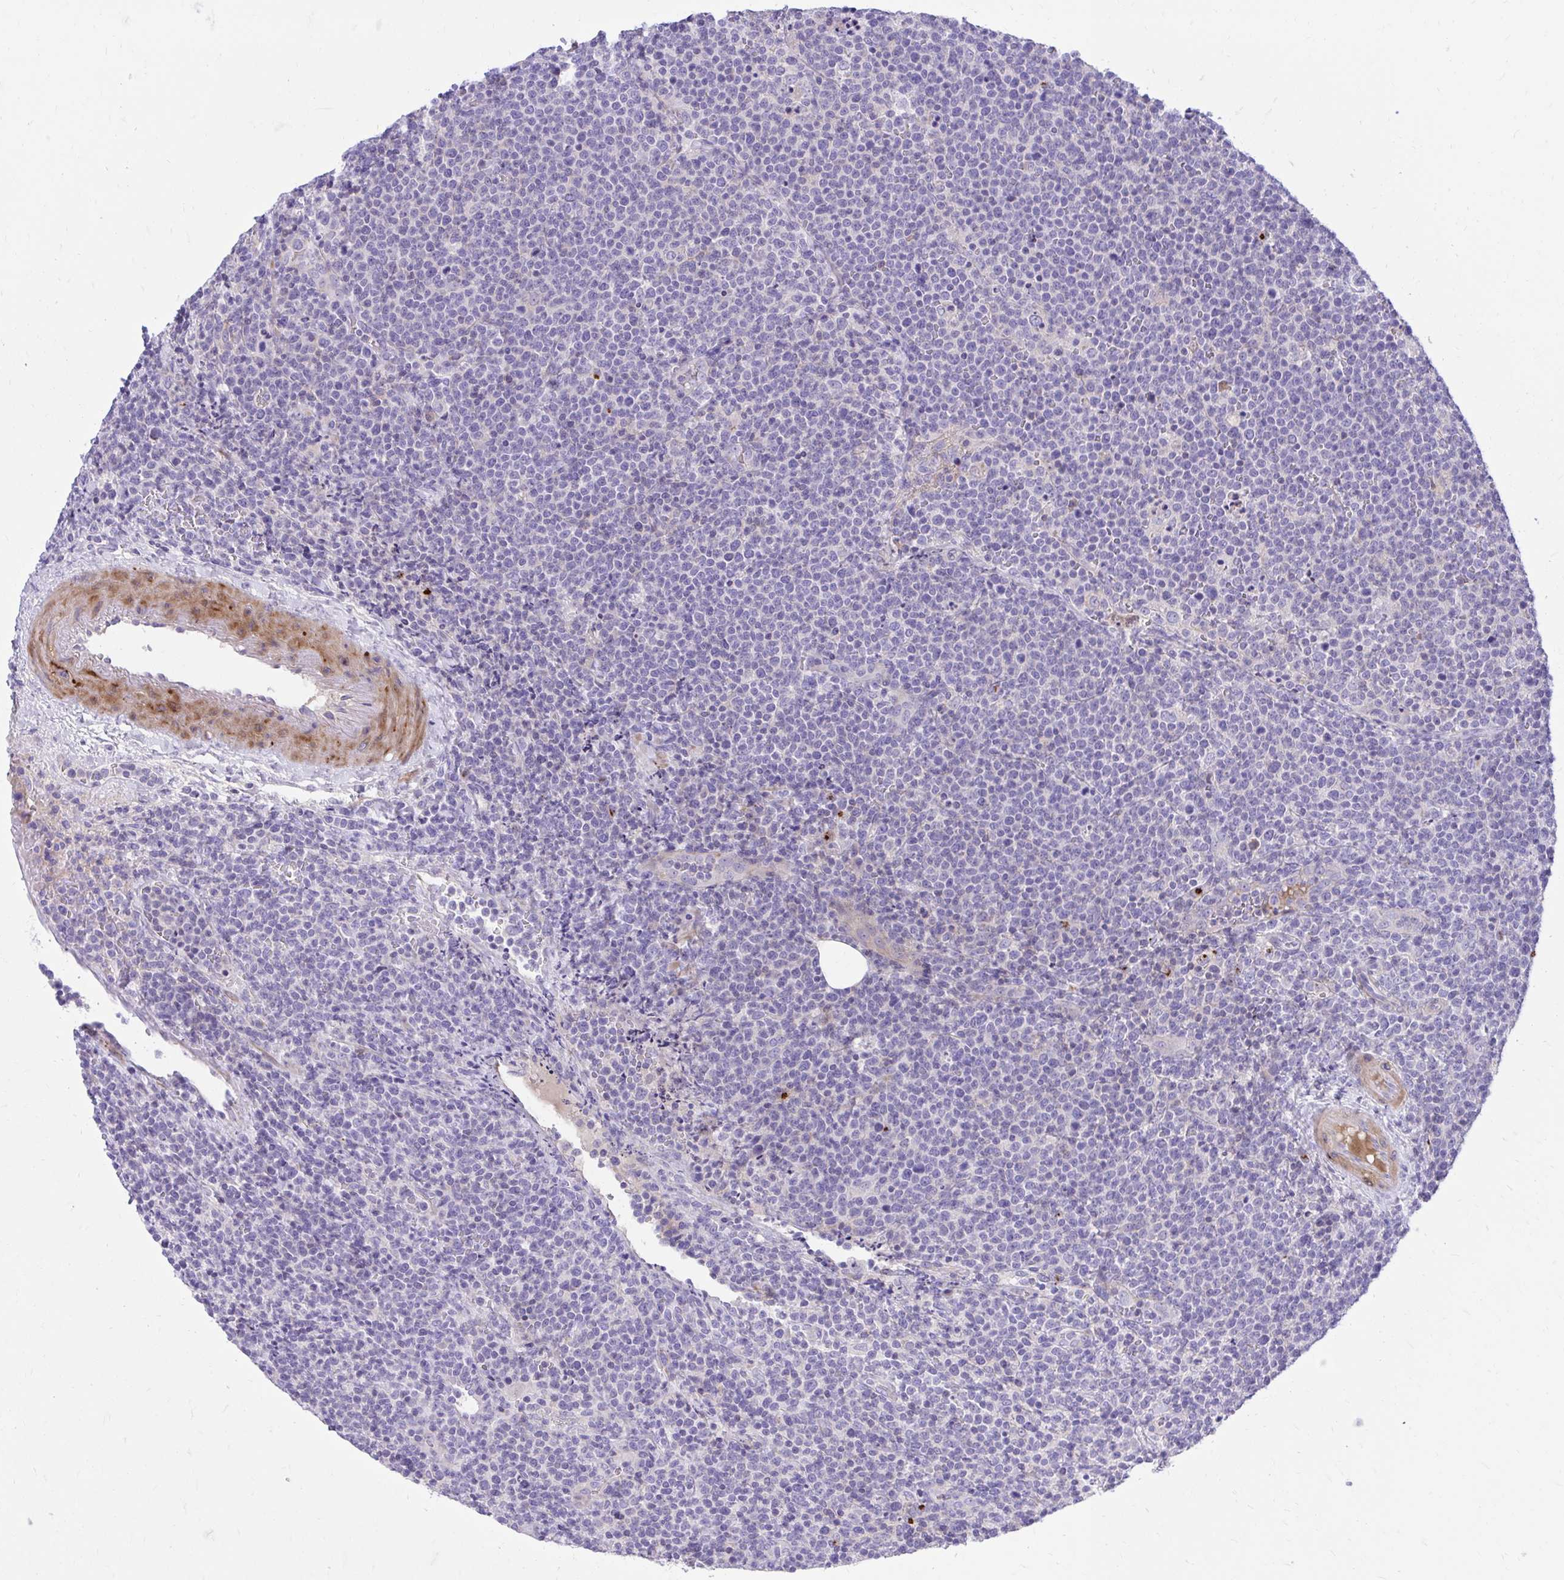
{"staining": {"intensity": "negative", "quantity": "none", "location": "none"}, "tissue": "lymphoma", "cell_type": "Tumor cells", "image_type": "cancer", "snomed": [{"axis": "morphology", "description": "Malignant lymphoma, non-Hodgkin's type, High grade"}, {"axis": "topography", "description": "Lymph node"}], "caption": "This is a photomicrograph of immunohistochemistry (IHC) staining of malignant lymphoma, non-Hodgkin's type (high-grade), which shows no staining in tumor cells. The staining is performed using DAB (3,3'-diaminobenzidine) brown chromogen with nuclei counter-stained in using hematoxylin.", "gene": "TP53I11", "patient": {"sex": "male", "age": 61}}